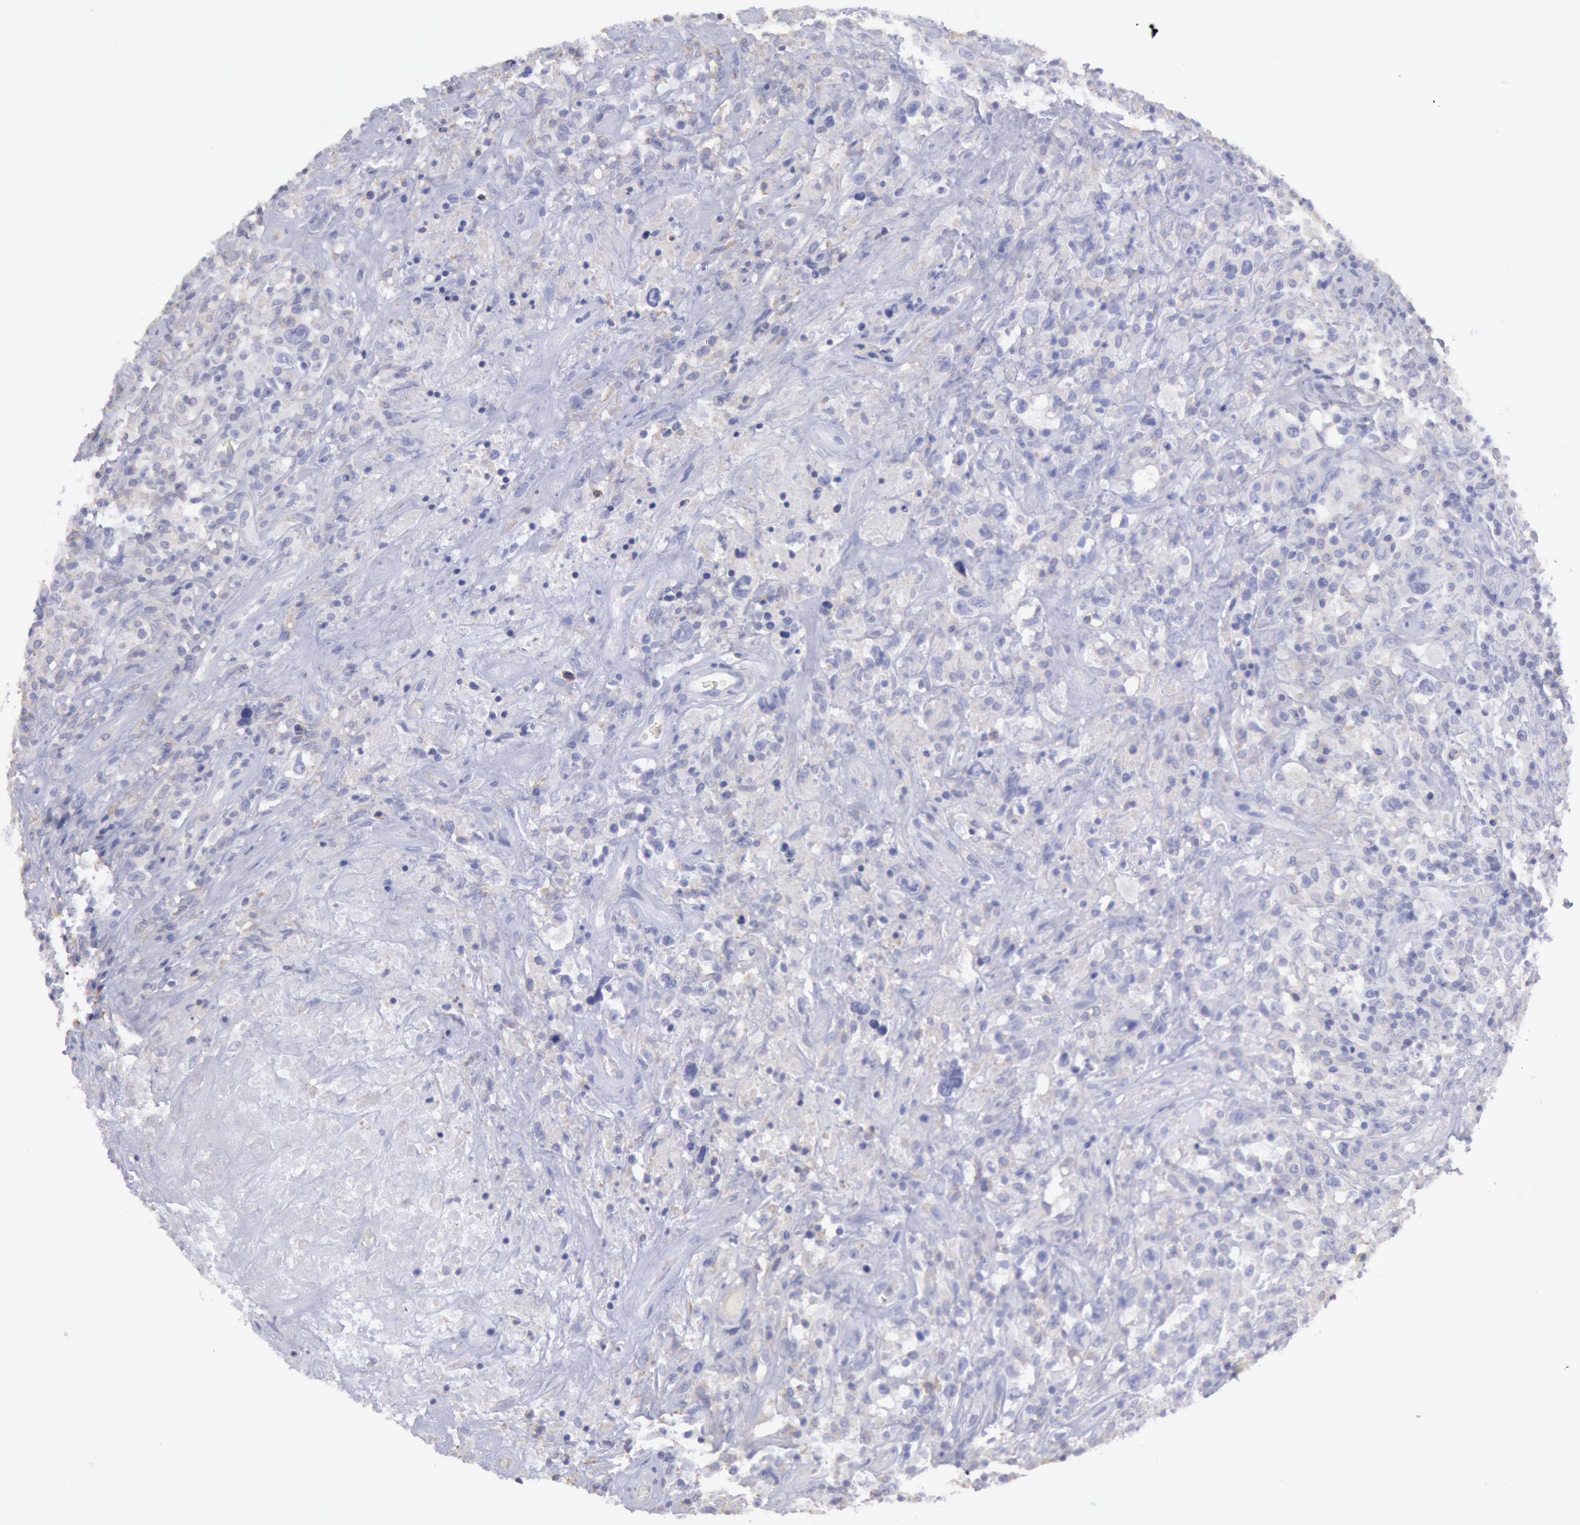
{"staining": {"intensity": "negative", "quantity": "none", "location": "none"}, "tissue": "lymphoma", "cell_type": "Tumor cells", "image_type": "cancer", "snomed": [{"axis": "morphology", "description": "Hodgkin's disease, NOS"}, {"axis": "topography", "description": "Lymph node"}], "caption": "A high-resolution histopathology image shows immunohistochemistry staining of lymphoma, which exhibits no significant expression in tumor cells.", "gene": "MYH7", "patient": {"sex": "male", "age": 46}}